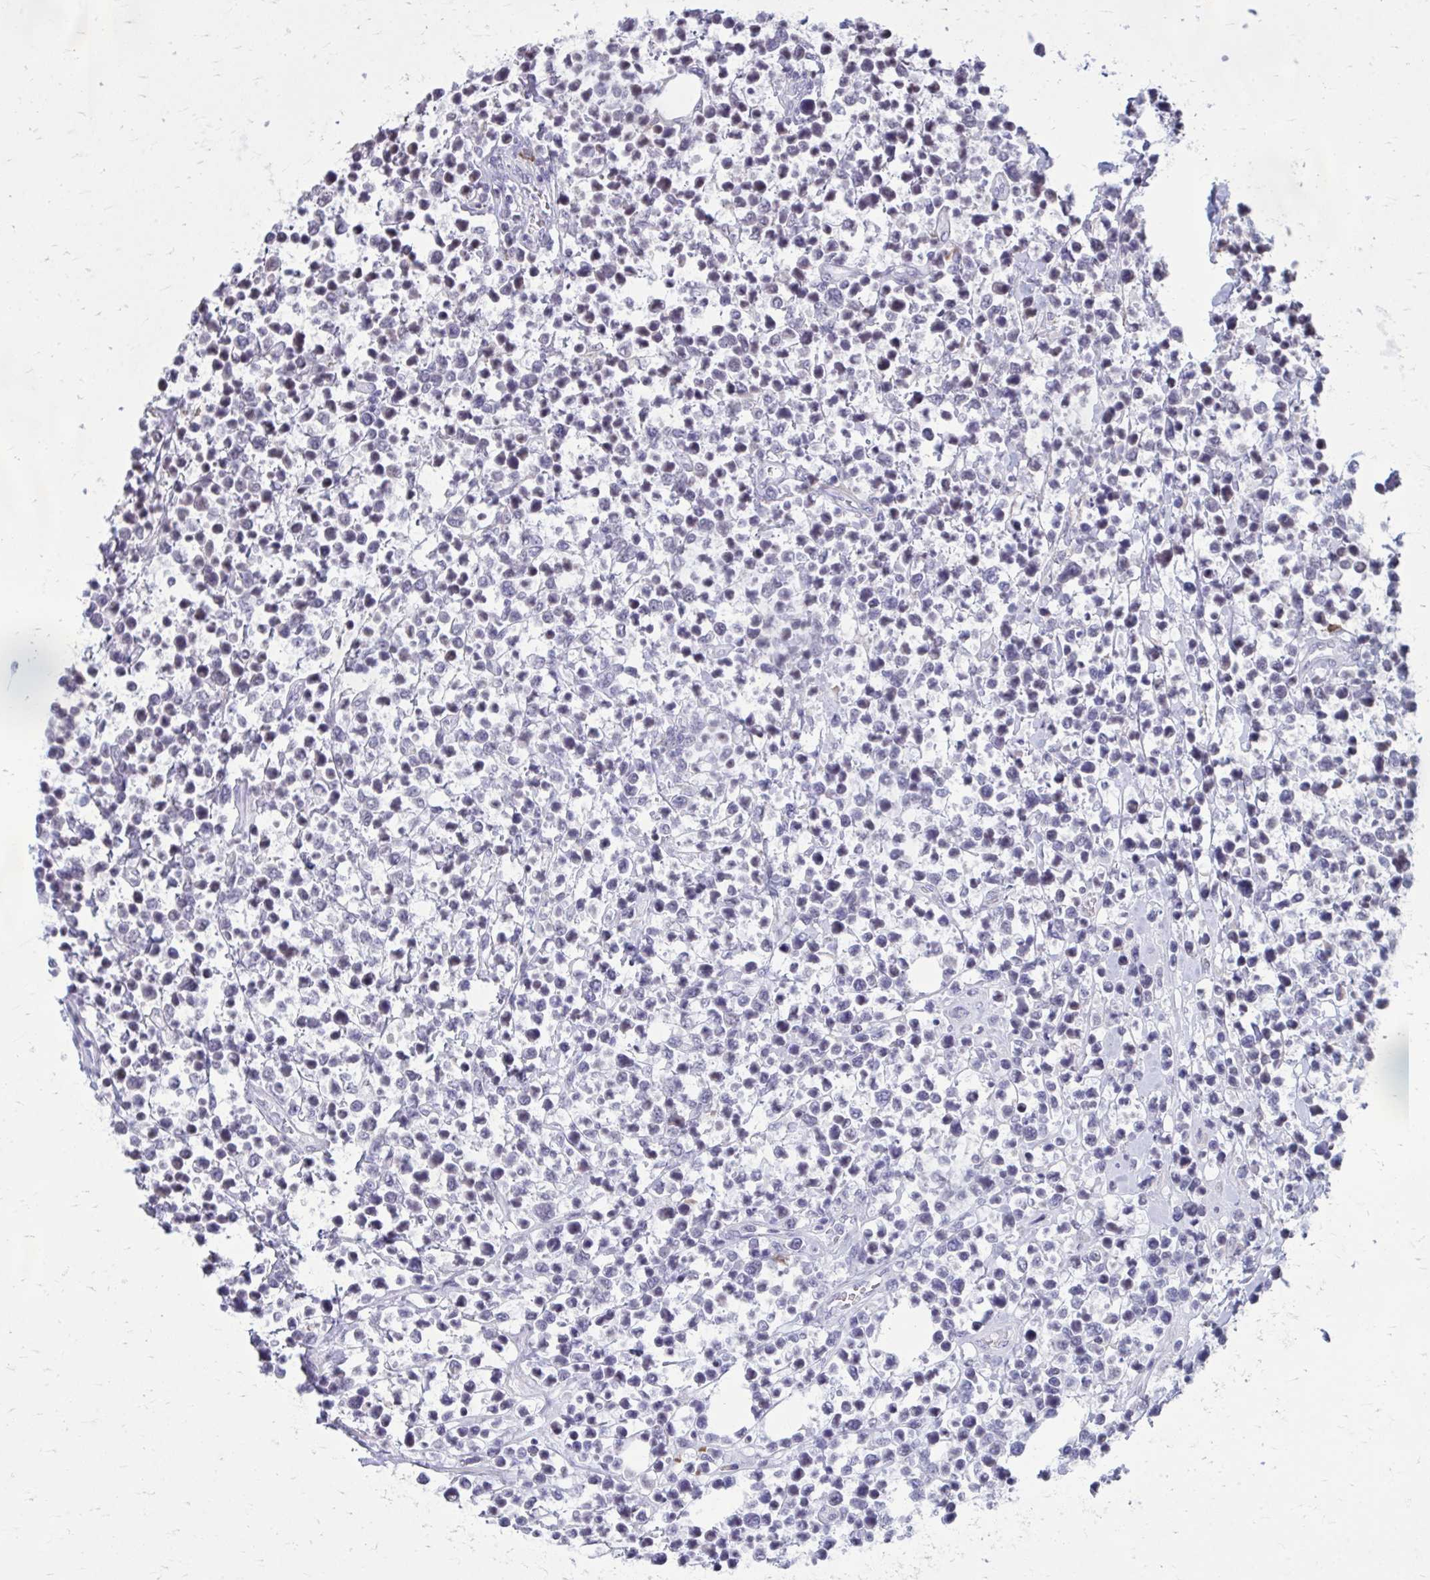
{"staining": {"intensity": "negative", "quantity": "none", "location": "none"}, "tissue": "lymphoma", "cell_type": "Tumor cells", "image_type": "cancer", "snomed": [{"axis": "morphology", "description": "Malignant lymphoma, non-Hodgkin's type, High grade"}, {"axis": "topography", "description": "Soft tissue"}], "caption": "This is an IHC photomicrograph of human malignant lymphoma, non-Hodgkin's type (high-grade). There is no positivity in tumor cells.", "gene": "PROSER1", "patient": {"sex": "female", "age": 56}}